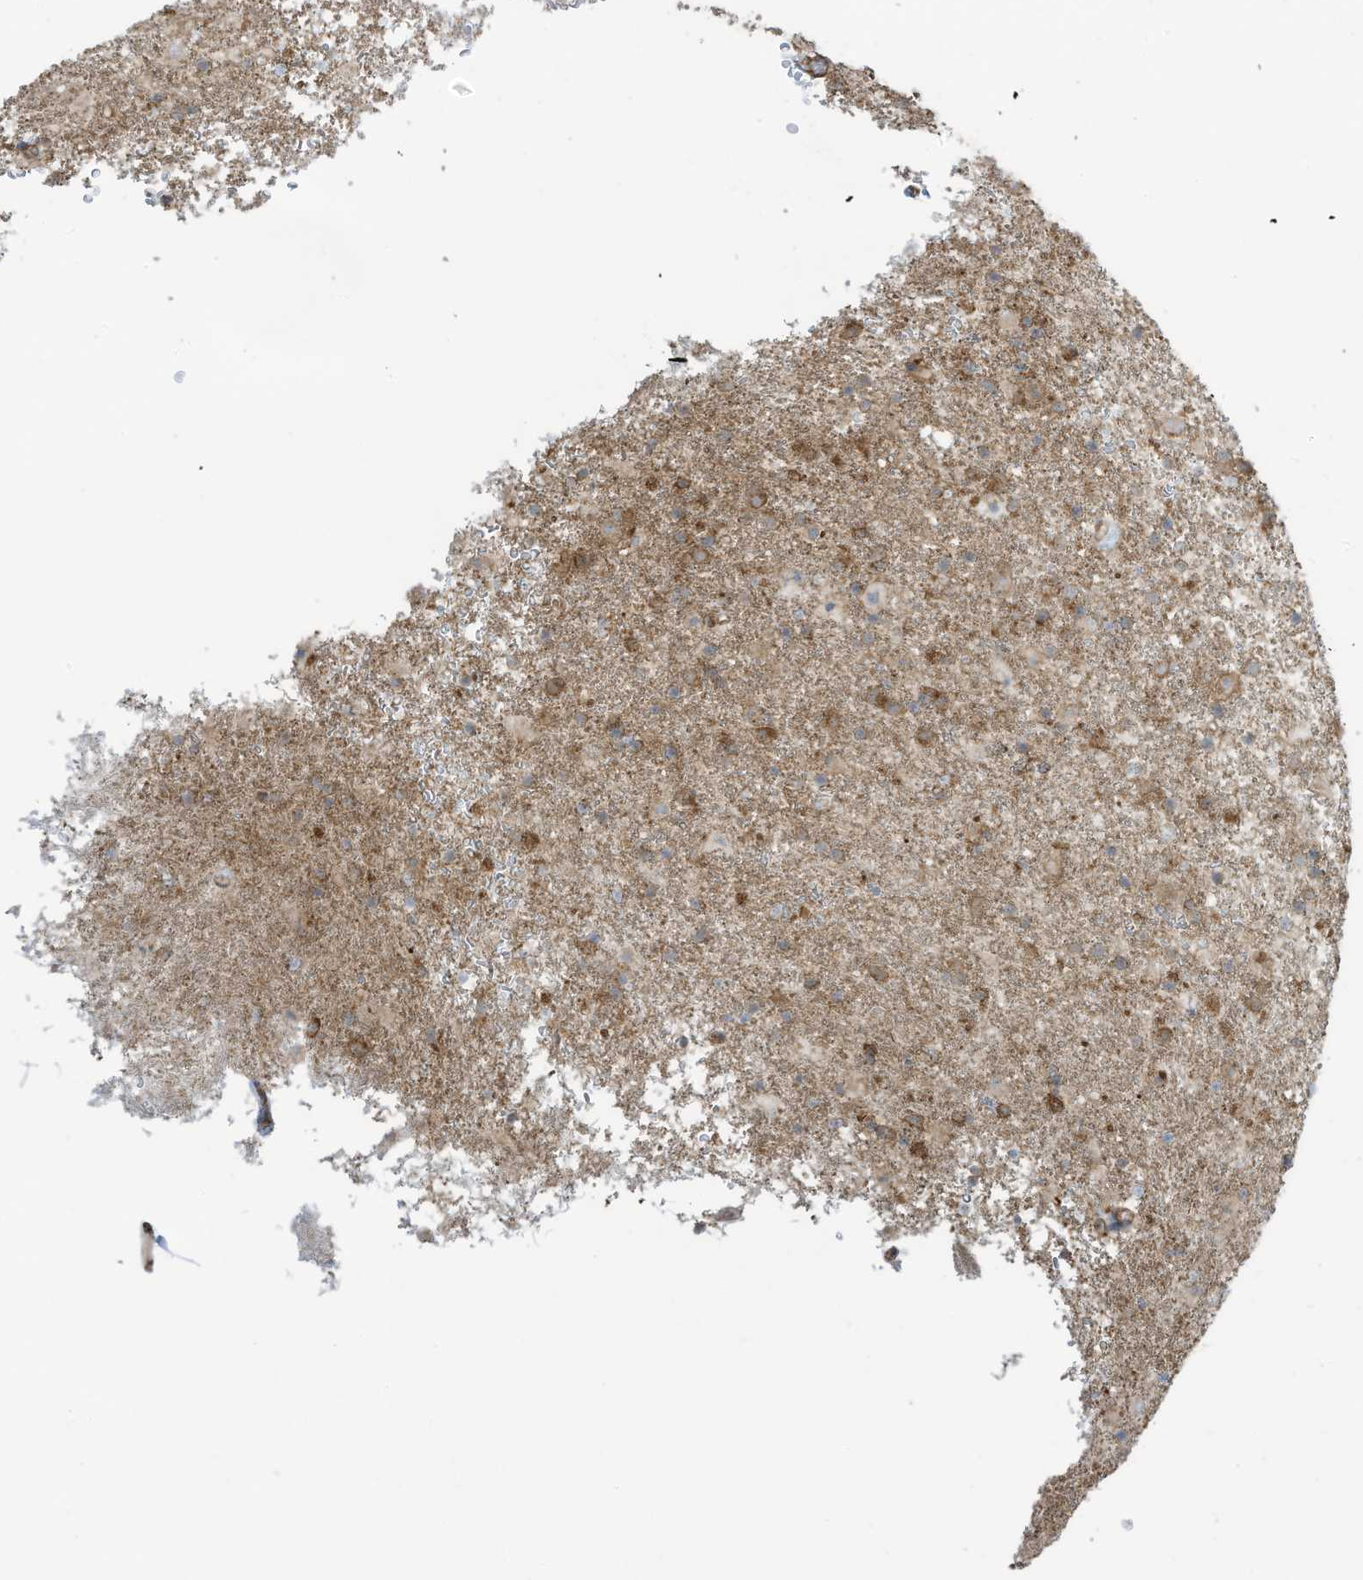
{"staining": {"intensity": "moderate", "quantity": "25%-75%", "location": "cytoplasmic/membranous"}, "tissue": "glioma", "cell_type": "Tumor cells", "image_type": "cancer", "snomed": [{"axis": "morphology", "description": "Glioma, malignant, Low grade"}, {"axis": "topography", "description": "Brain"}], "caption": "Low-grade glioma (malignant) stained with a brown dye reveals moderate cytoplasmic/membranous positive positivity in about 25%-75% of tumor cells.", "gene": "CGAS", "patient": {"sex": "male", "age": 65}}